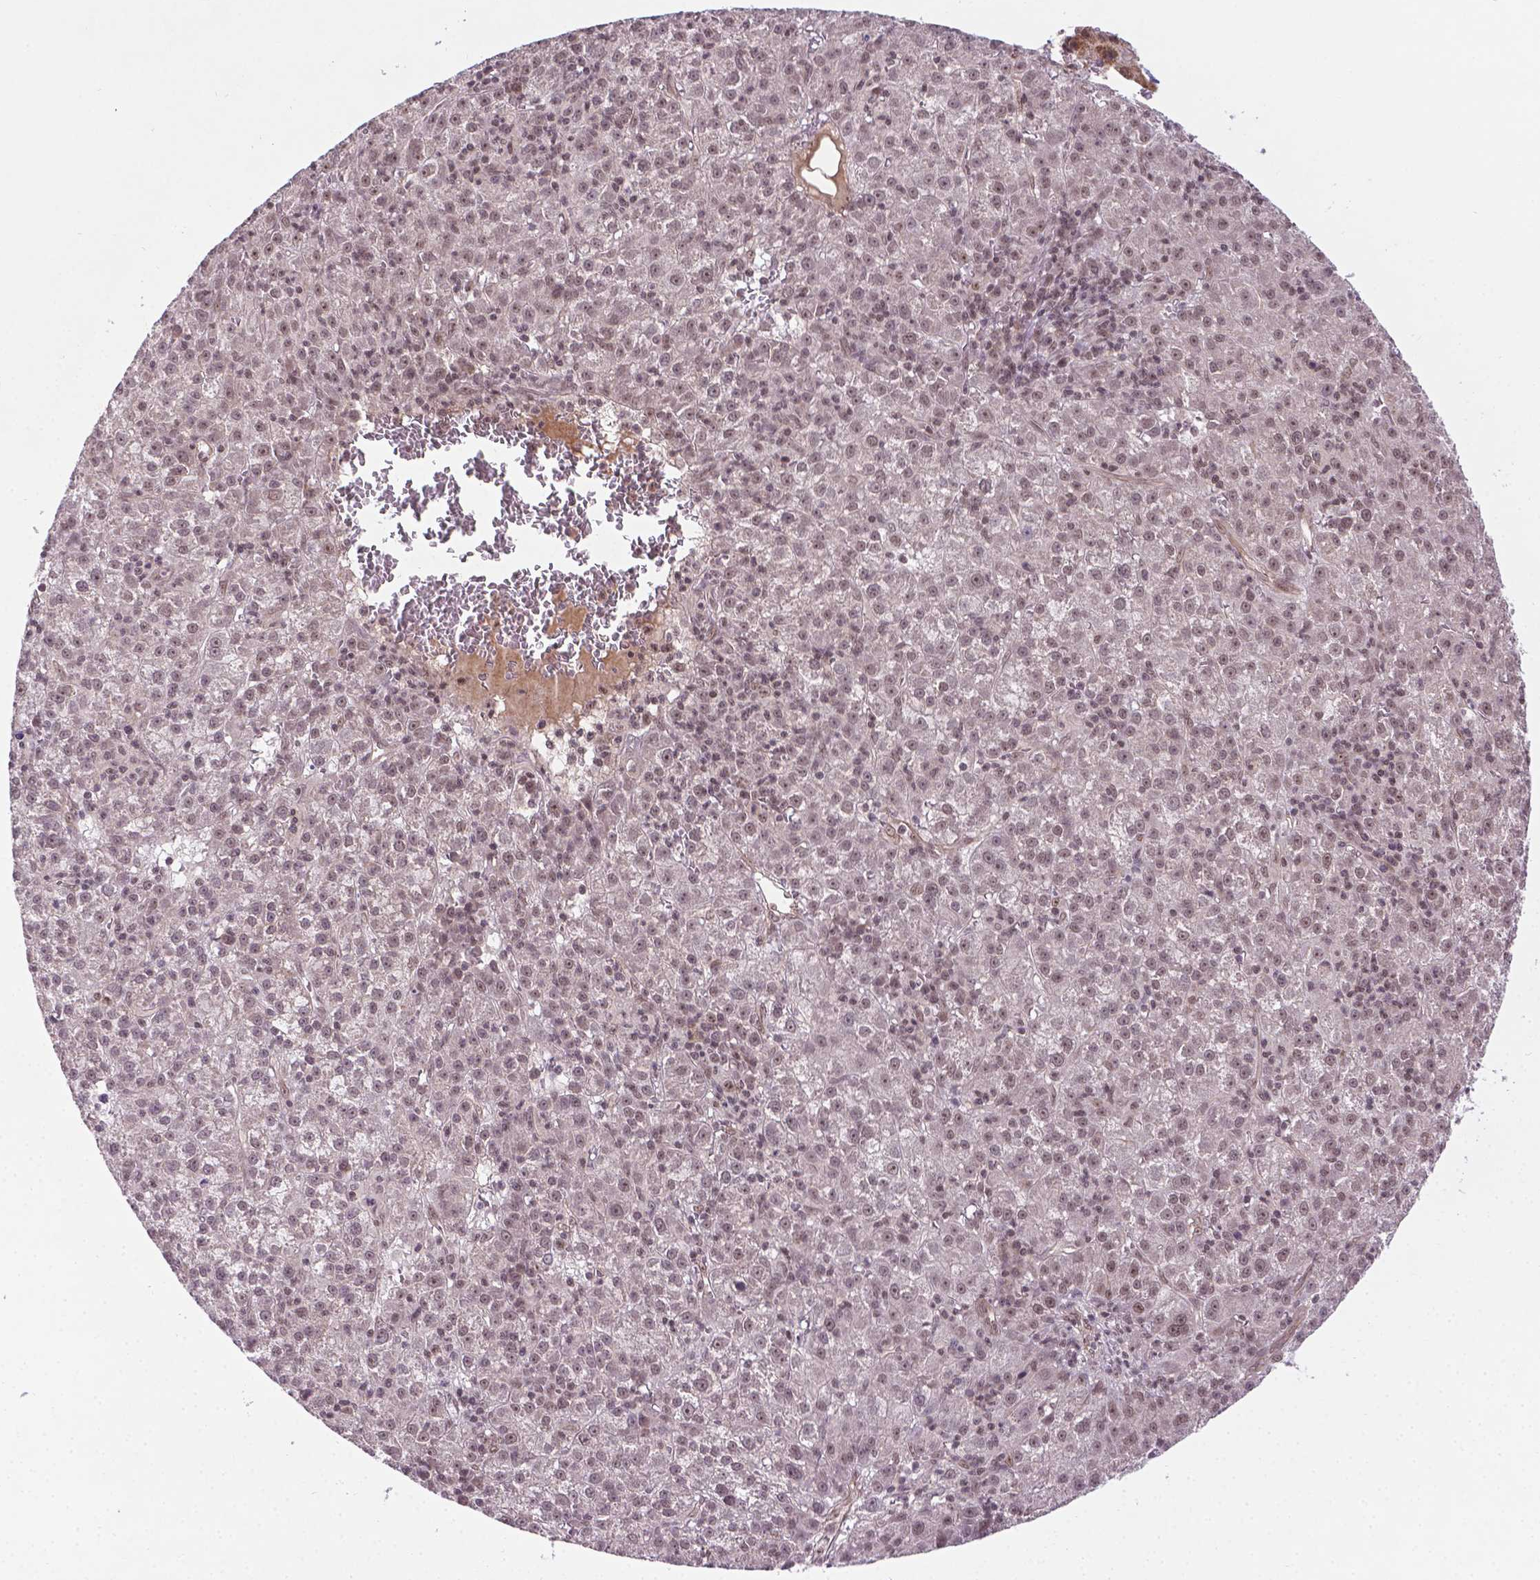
{"staining": {"intensity": "weak", "quantity": ">75%", "location": "nuclear"}, "tissue": "liver cancer", "cell_type": "Tumor cells", "image_type": "cancer", "snomed": [{"axis": "morphology", "description": "Carcinoma, Hepatocellular, NOS"}, {"axis": "topography", "description": "Liver"}], "caption": "Liver hepatocellular carcinoma tissue demonstrates weak nuclear staining in approximately >75% of tumor cells", "gene": "ANKRD54", "patient": {"sex": "female", "age": 60}}